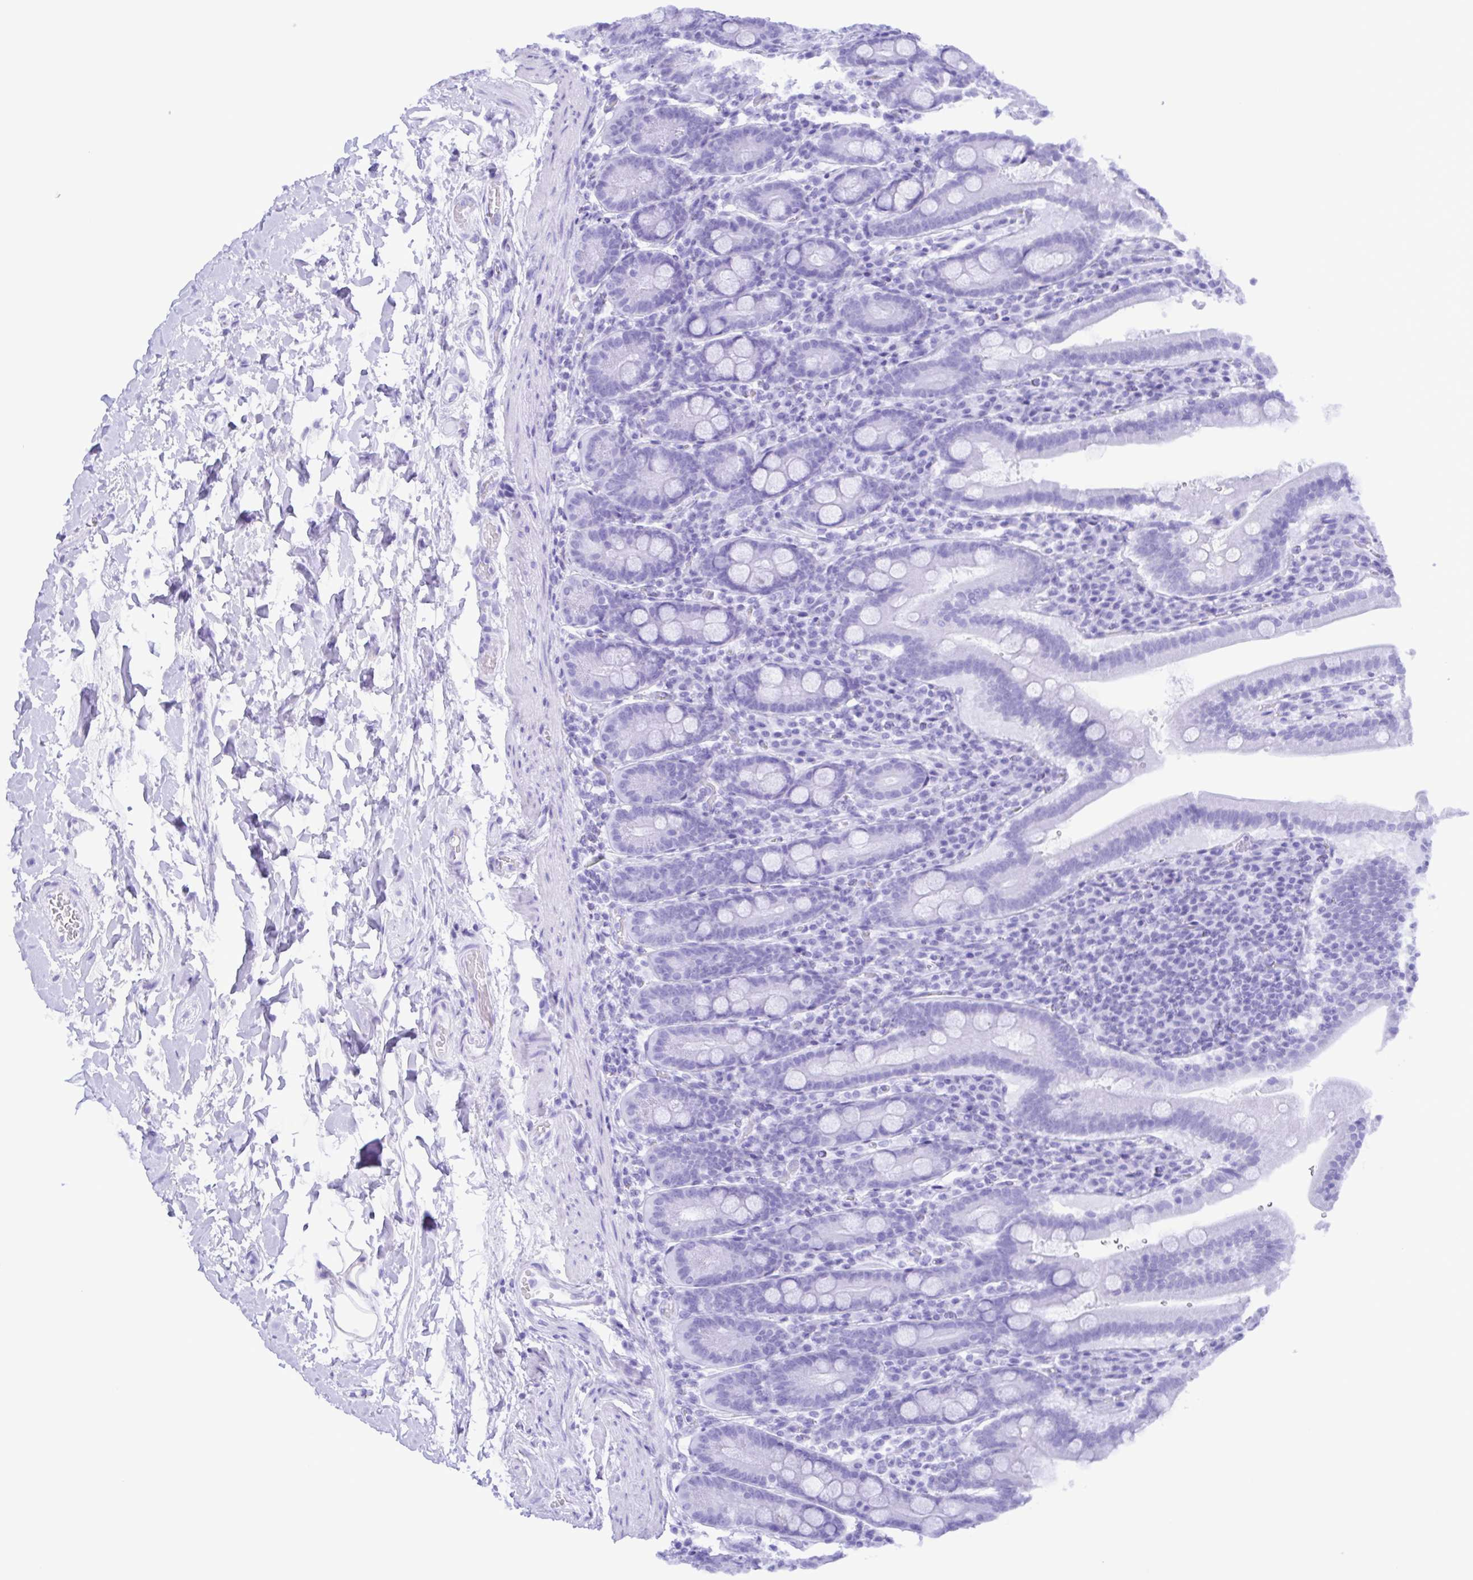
{"staining": {"intensity": "negative", "quantity": "none", "location": "none"}, "tissue": "small intestine", "cell_type": "Glandular cells", "image_type": "normal", "snomed": [{"axis": "morphology", "description": "Normal tissue, NOS"}, {"axis": "topography", "description": "Small intestine"}], "caption": "Immunohistochemistry (IHC) image of normal small intestine stained for a protein (brown), which demonstrates no positivity in glandular cells. Brightfield microscopy of immunohistochemistry (IHC) stained with DAB (3,3'-diaminobenzidine) (brown) and hematoxylin (blue), captured at high magnification.", "gene": "IL1RN", "patient": {"sex": "male", "age": 26}}